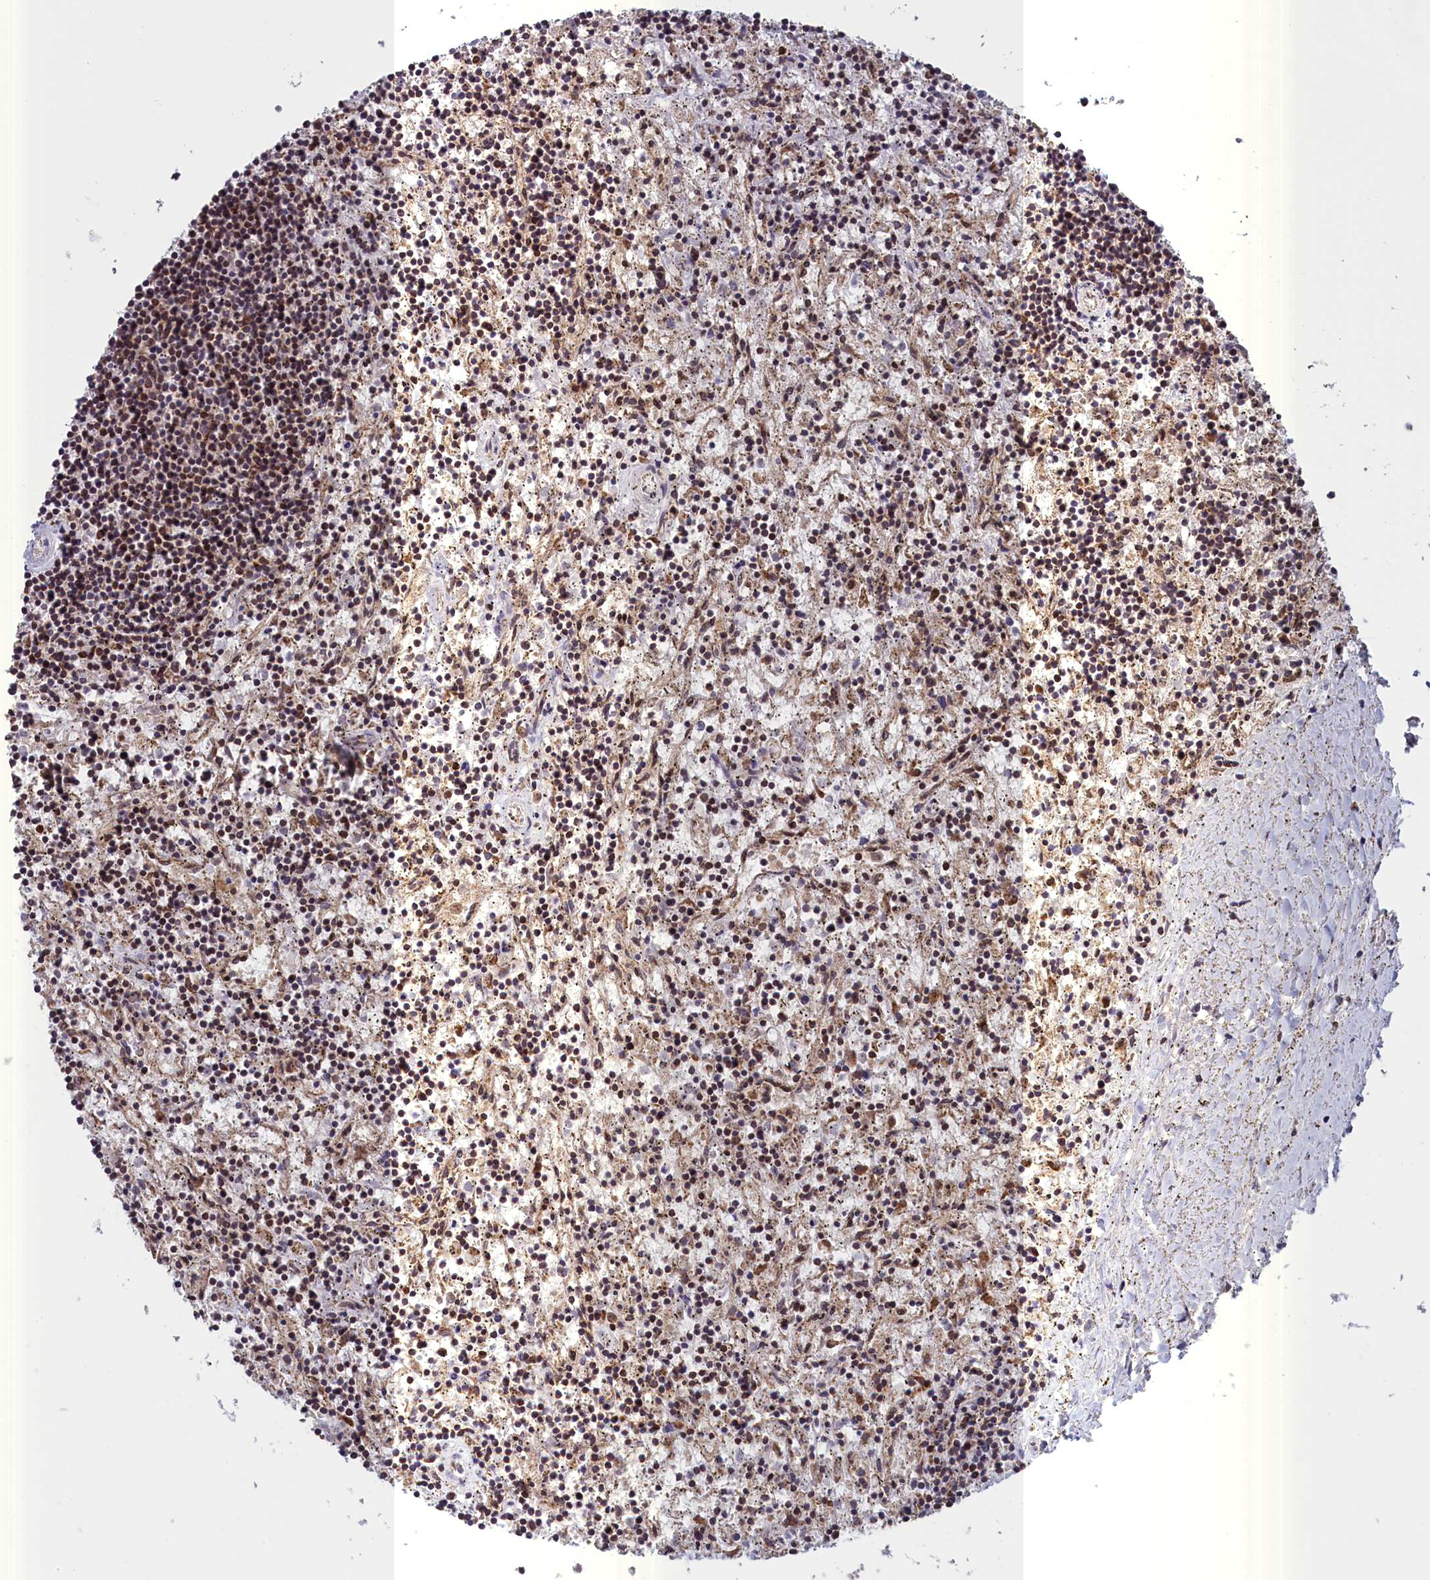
{"staining": {"intensity": "moderate", "quantity": ">75%", "location": "nuclear"}, "tissue": "lymphoma", "cell_type": "Tumor cells", "image_type": "cancer", "snomed": [{"axis": "morphology", "description": "Malignant lymphoma, non-Hodgkin's type, Low grade"}, {"axis": "topography", "description": "Spleen"}], "caption": "Tumor cells exhibit medium levels of moderate nuclear positivity in about >75% of cells in human lymphoma.", "gene": "TIMM44", "patient": {"sex": "male", "age": 76}}